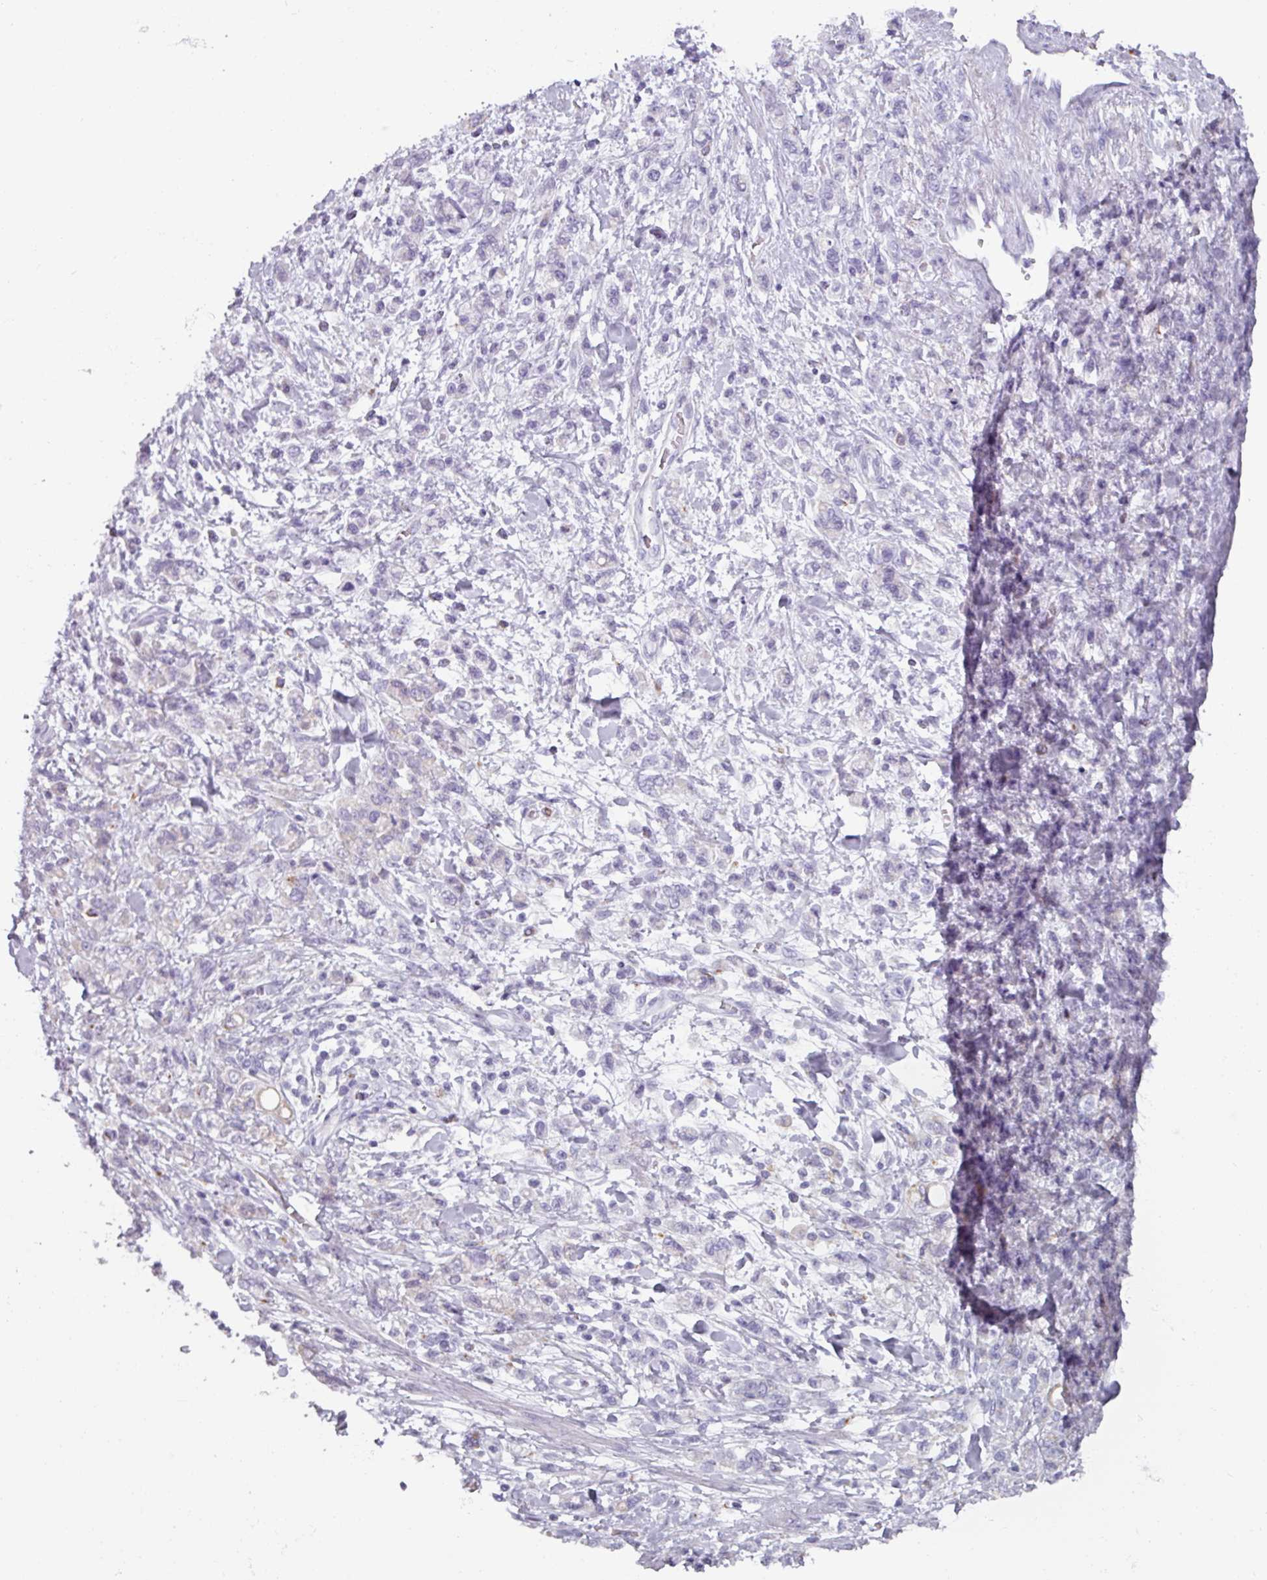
{"staining": {"intensity": "weak", "quantity": "<25%", "location": "cytoplasmic/membranous"}, "tissue": "stomach cancer", "cell_type": "Tumor cells", "image_type": "cancer", "snomed": [{"axis": "morphology", "description": "Adenocarcinoma, NOS"}, {"axis": "topography", "description": "Stomach"}], "caption": "This image is of stomach cancer (adenocarcinoma) stained with immunohistochemistry (IHC) to label a protein in brown with the nuclei are counter-stained blue. There is no staining in tumor cells.", "gene": "SPESP1", "patient": {"sex": "male", "age": 77}}